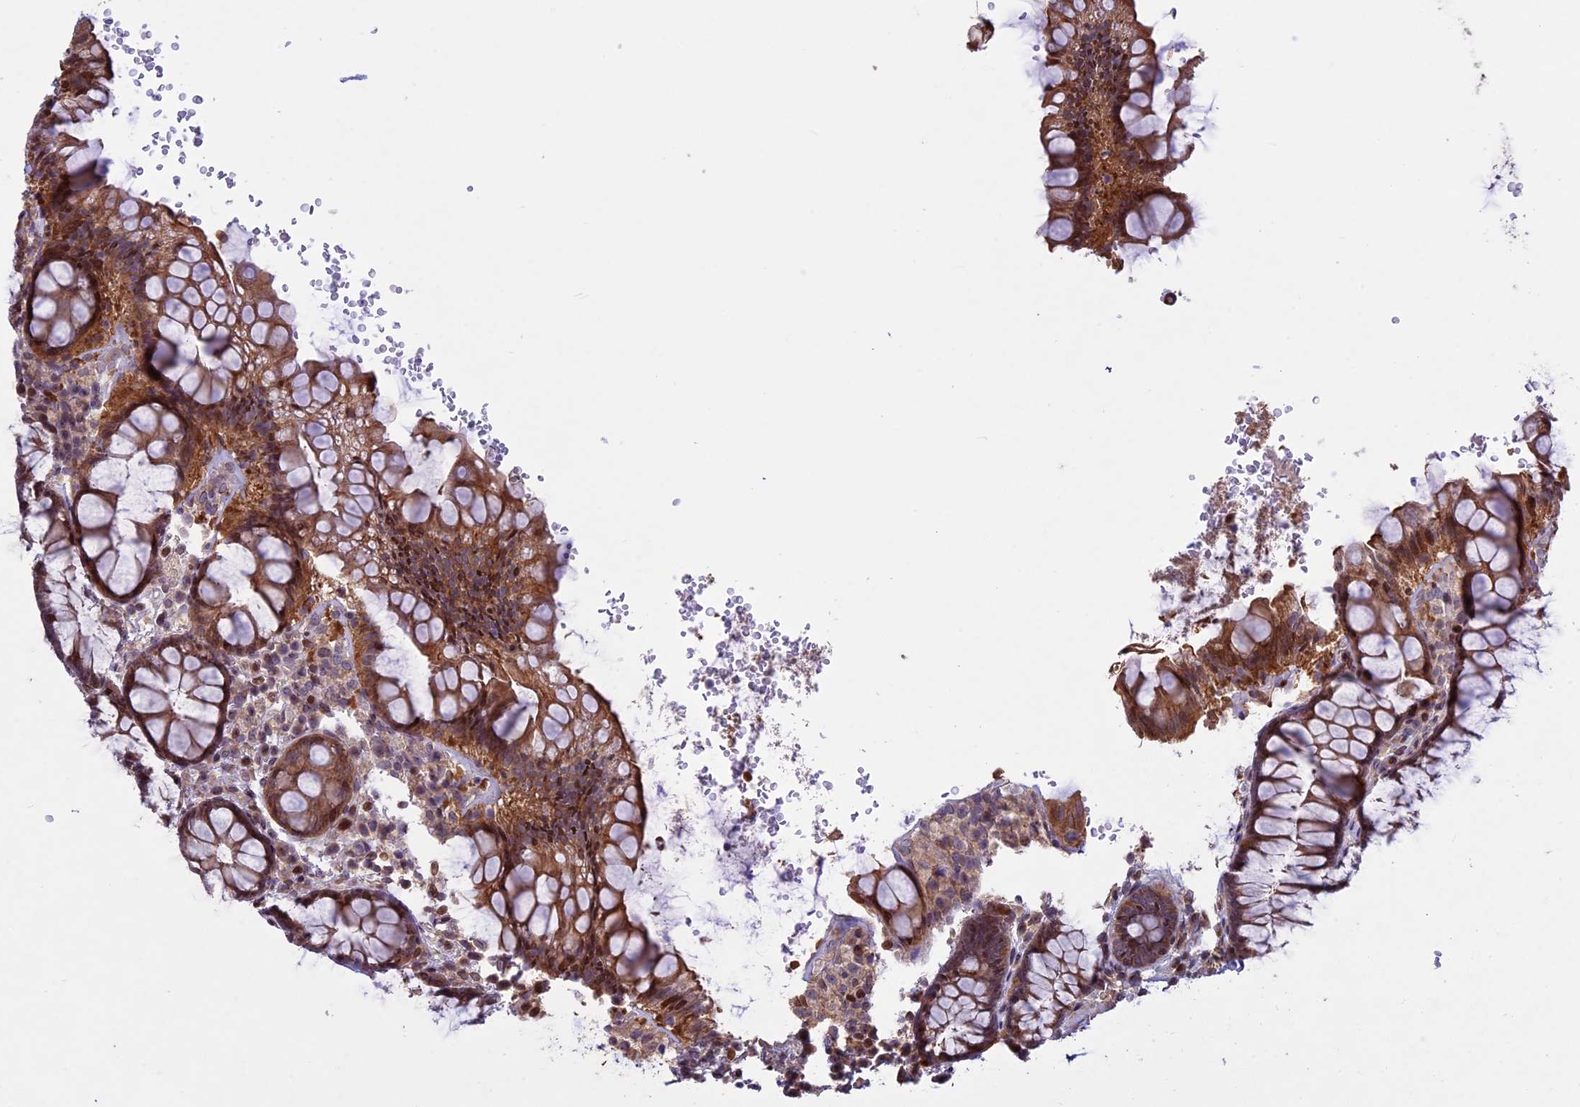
{"staining": {"intensity": "moderate", "quantity": ">75%", "location": "cytoplasmic/membranous,nuclear"}, "tissue": "rectum", "cell_type": "Glandular cells", "image_type": "normal", "snomed": [{"axis": "morphology", "description": "Normal tissue, NOS"}, {"axis": "topography", "description": "Rectum"}], "caption": "The image displays staining of normal rectum, revealing moderate cytoplasmic/membranous,nuclear protein expression (brown color) within glandular cells.", "gene": "MAN2C1", "patient": {"sex": "male", "age": 83}}